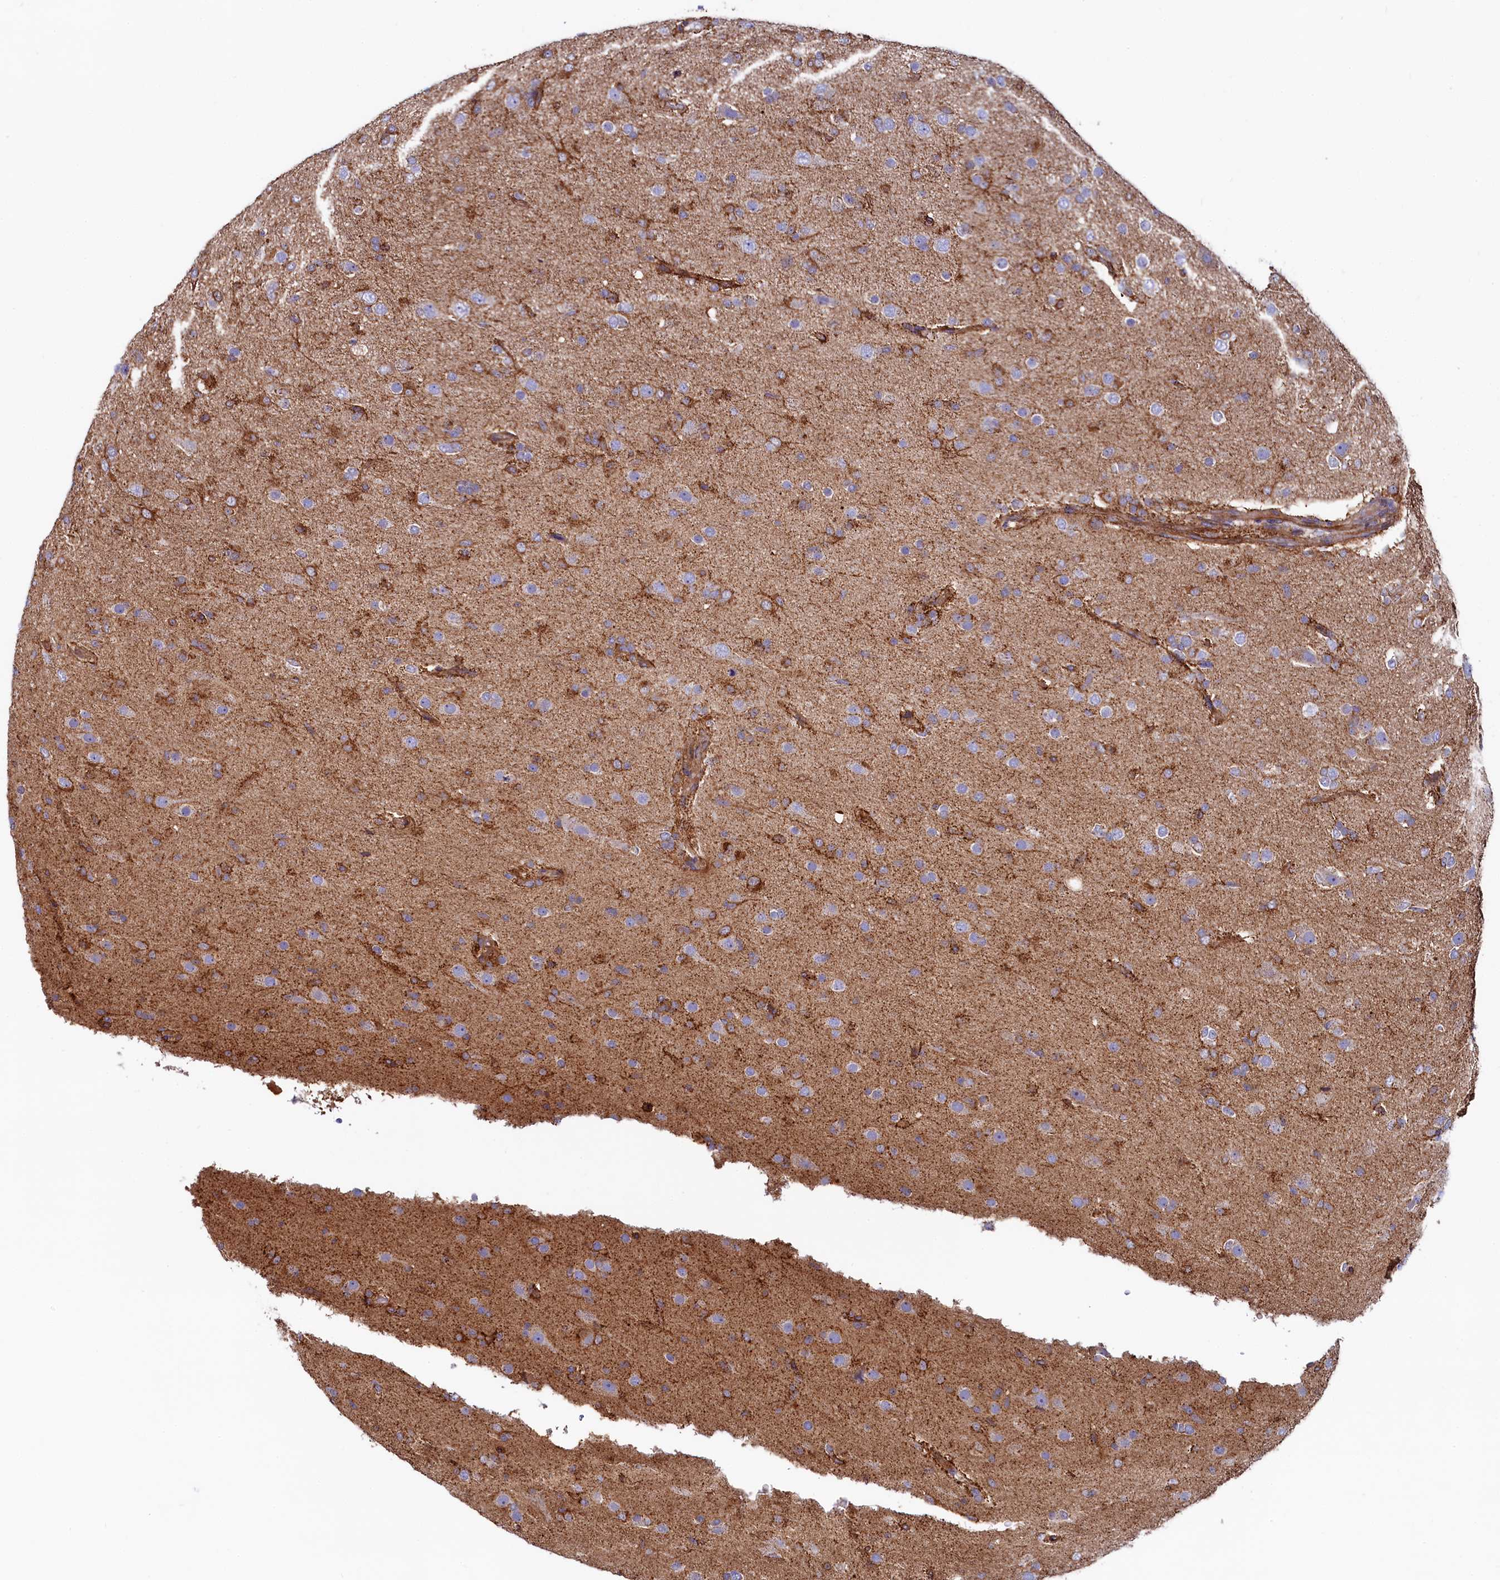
{"staining": {"intensity": "weak", "quantity": "<25%", "location": "cytoplasmic/membranous"}, "tissue": "glioma", "cell_type": "Tumor cells", "image_type": "cancer", "snomed": [{"axis": "morphology", "description": "Glioma, malignant, Low grade"}, {"axis": "topography", "description": "Brain"}], "caption": "This is an IHC image of human malignant glioma (low-grade). There is no staining in tumor cells.", "gene": "ASTE1", "patient": {"sex": "male", "age": 65}}